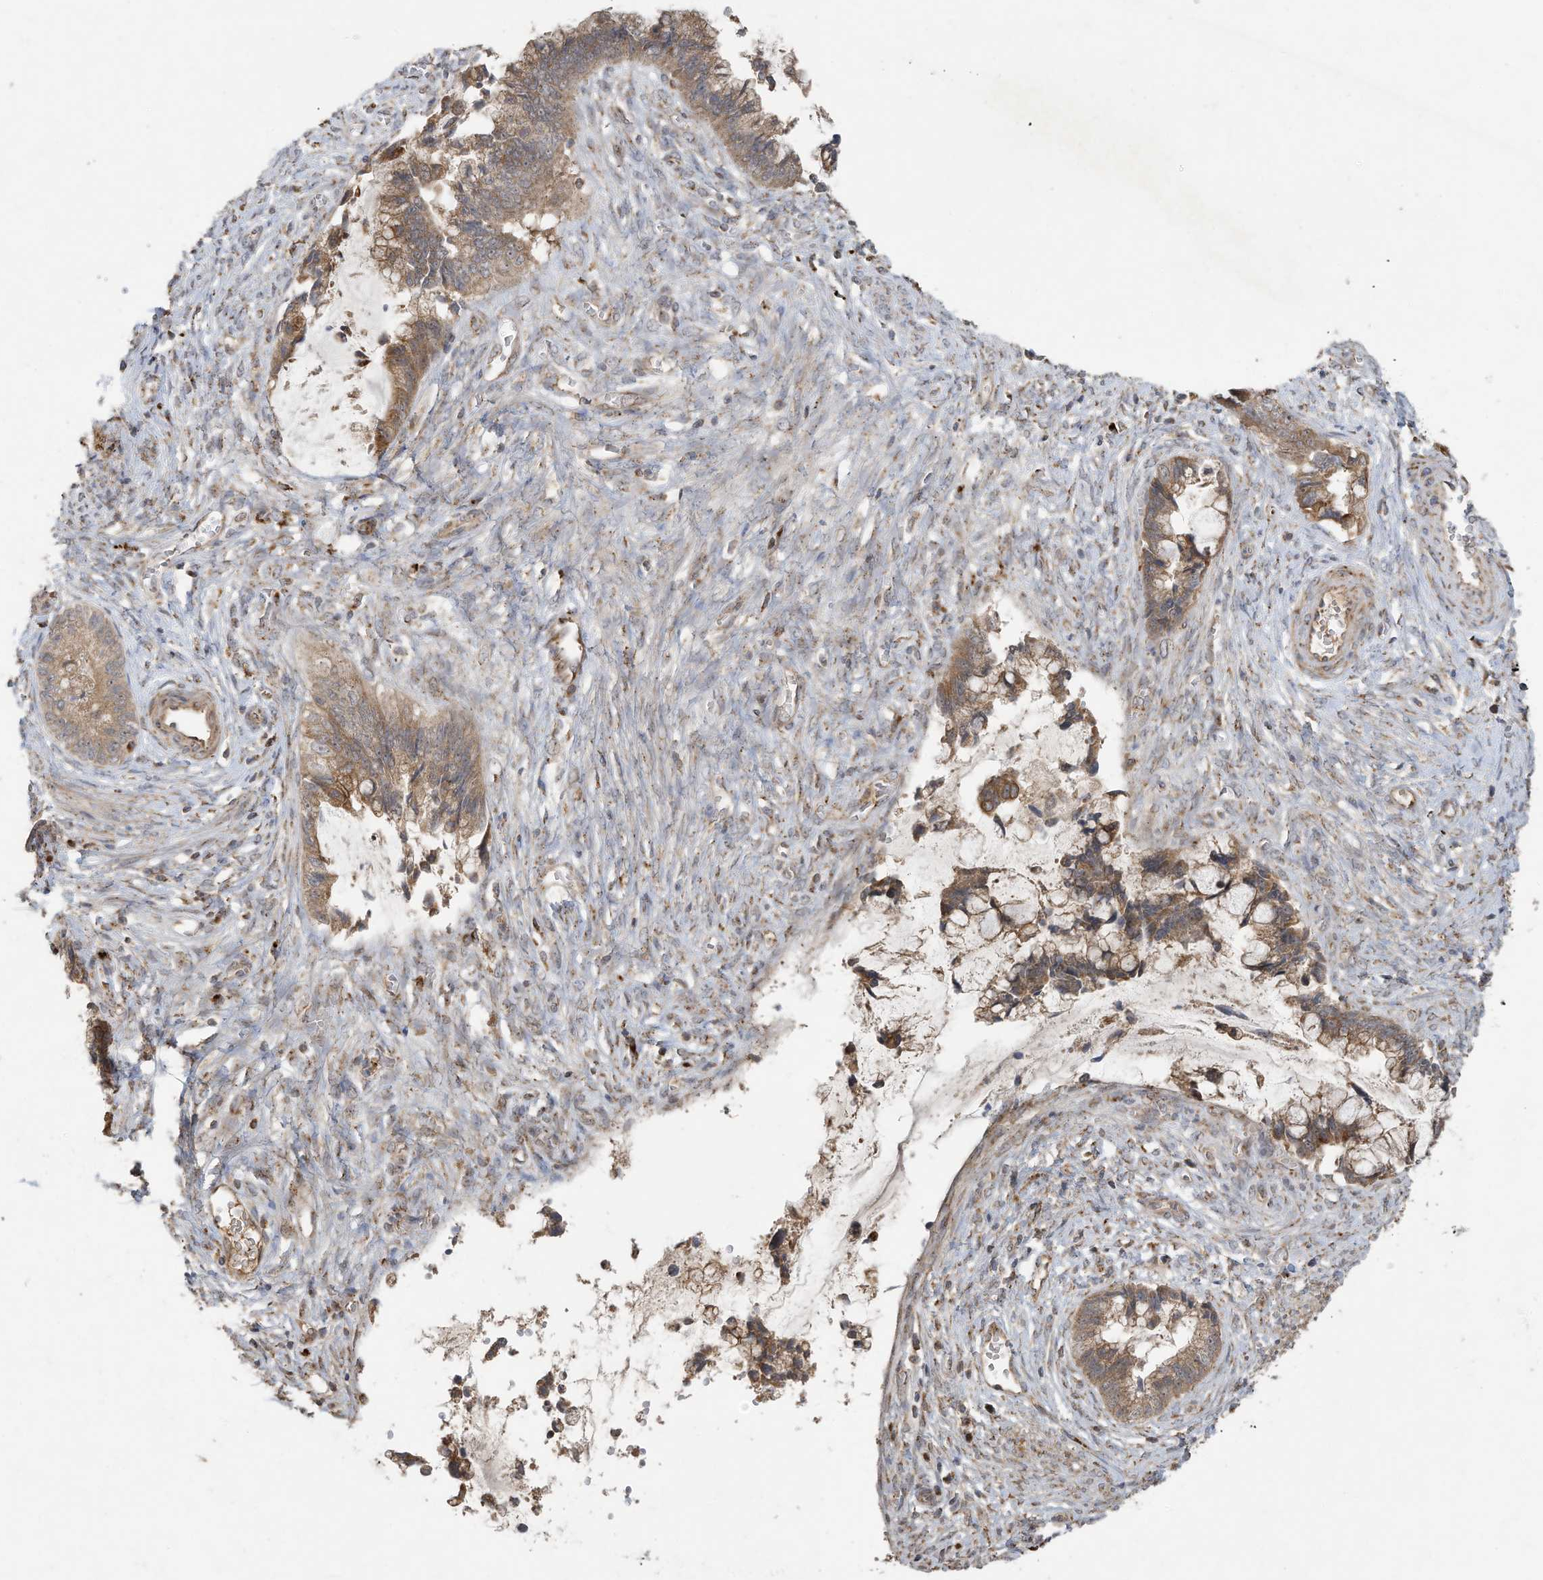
{"staining": {"intensity": "moderate", "quantity": ">75%", "location": "cytoplasmic/membranous"}, "tissue": "cervical cancer", "cell_type": "Tumor cells", "image_type": "cancer", "snomed": [{"axis": "morphology", "description": "Adenocarcinoma, NOS"}, {"axis": "topography", "description": "Cervix"}], "caption": "Protein staining of cervical adenocarcinoma tissue shows moderate cytoplasmic/membranous staining in about >75% of tumor cells.", "gene": "C2orf74", "patient": {"sex": "female", "age": 44}}